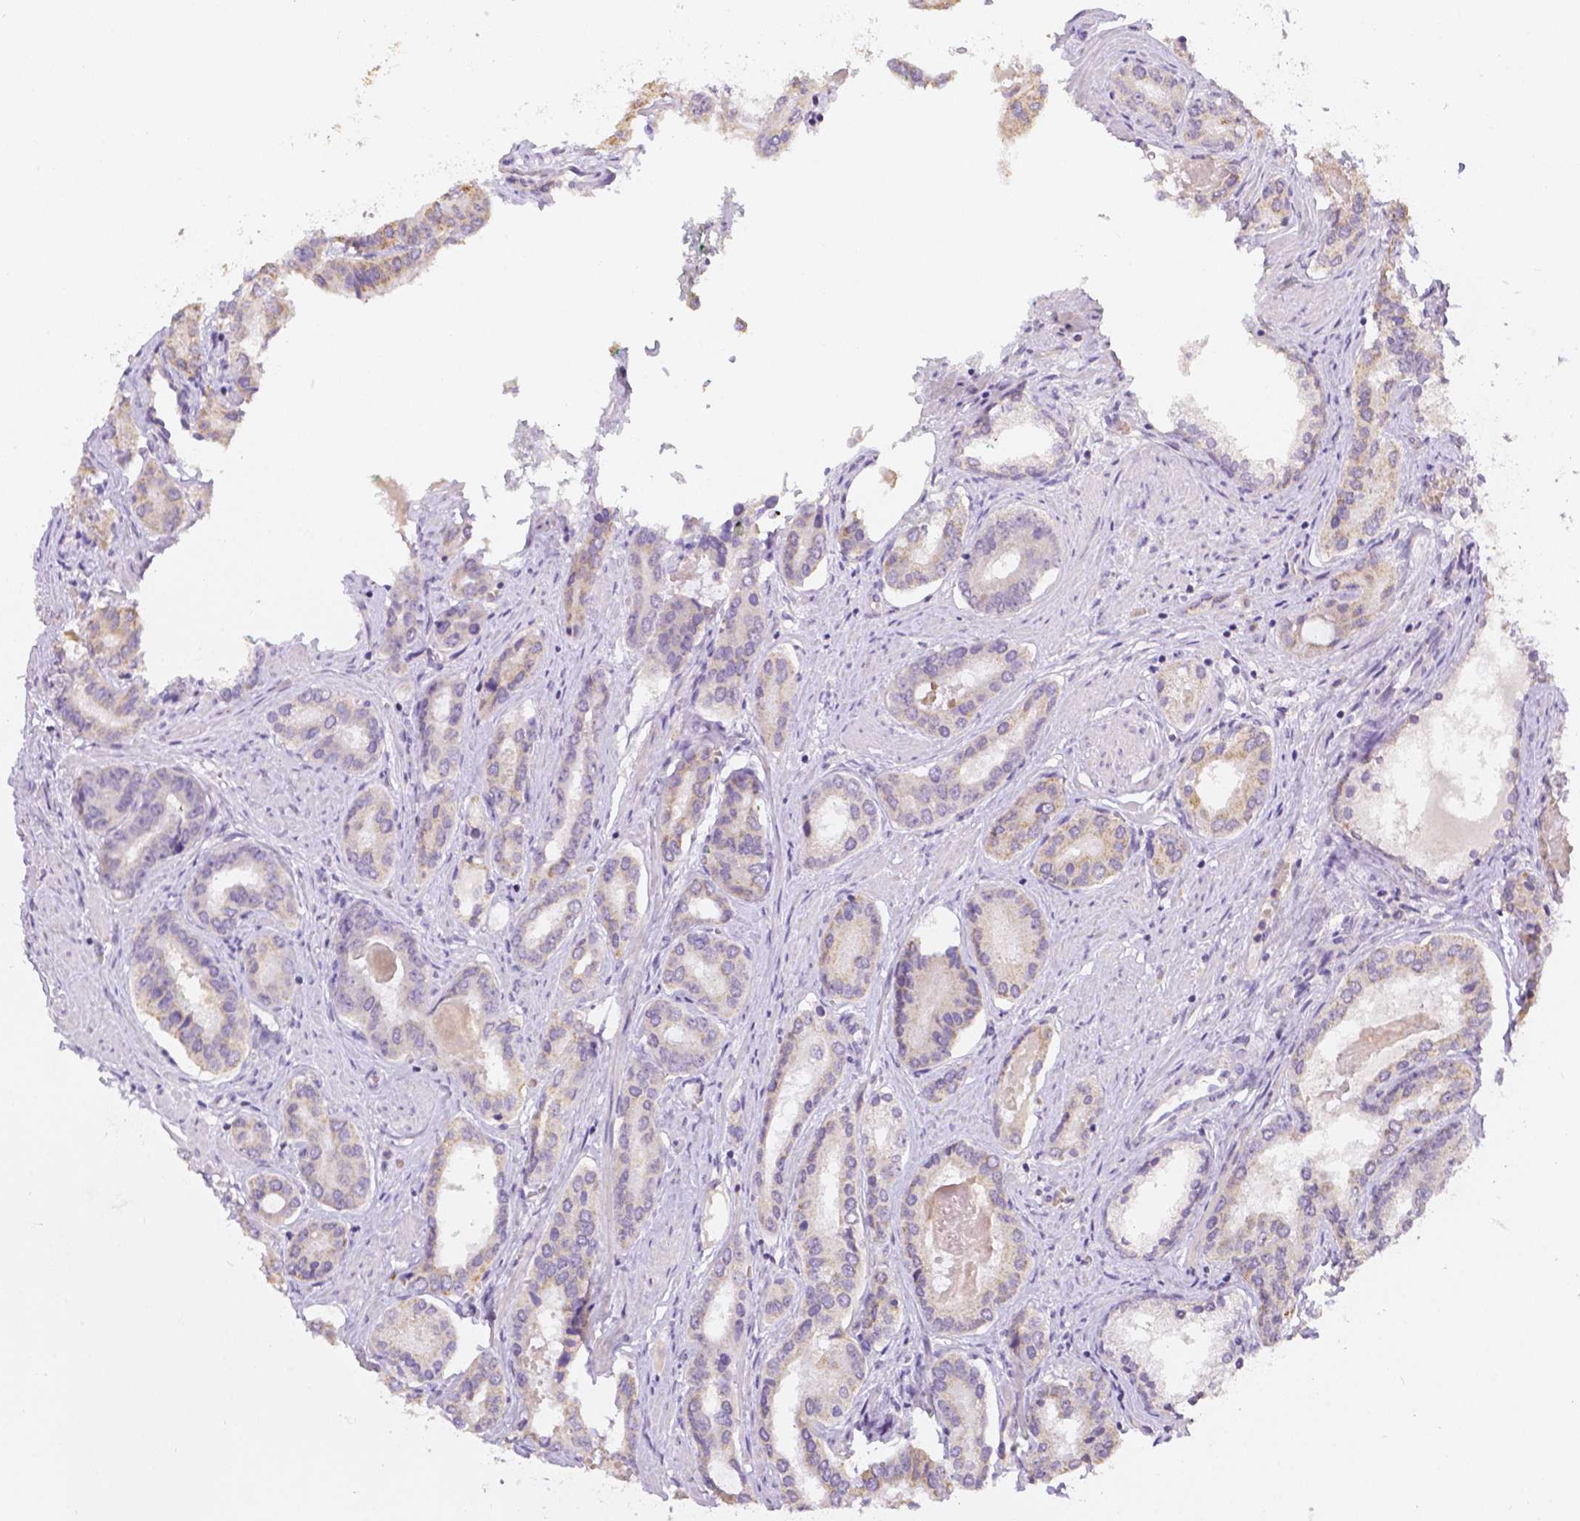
{"staining": {"intensity": "weak", "quantity": "<25%", "location": "cytoplasmic/membranous"}, "tissue": "prostate cancer", "cell_type": "Tumor cells", "image_type": "cancer", "snomed": [{"axis": "morphology", "description": "Adenocarcinoma, High grade"}, {"axis": "topography", "description": "Prostate"}], "caption": "DAB (3,3'-diaminobenzidine) immunohistochemical staining of prostate cancer demonstrates no significant positivity in tumor cells.", "gene": "ZNF280B", "patient": {"sex": "male", "age": 63}}